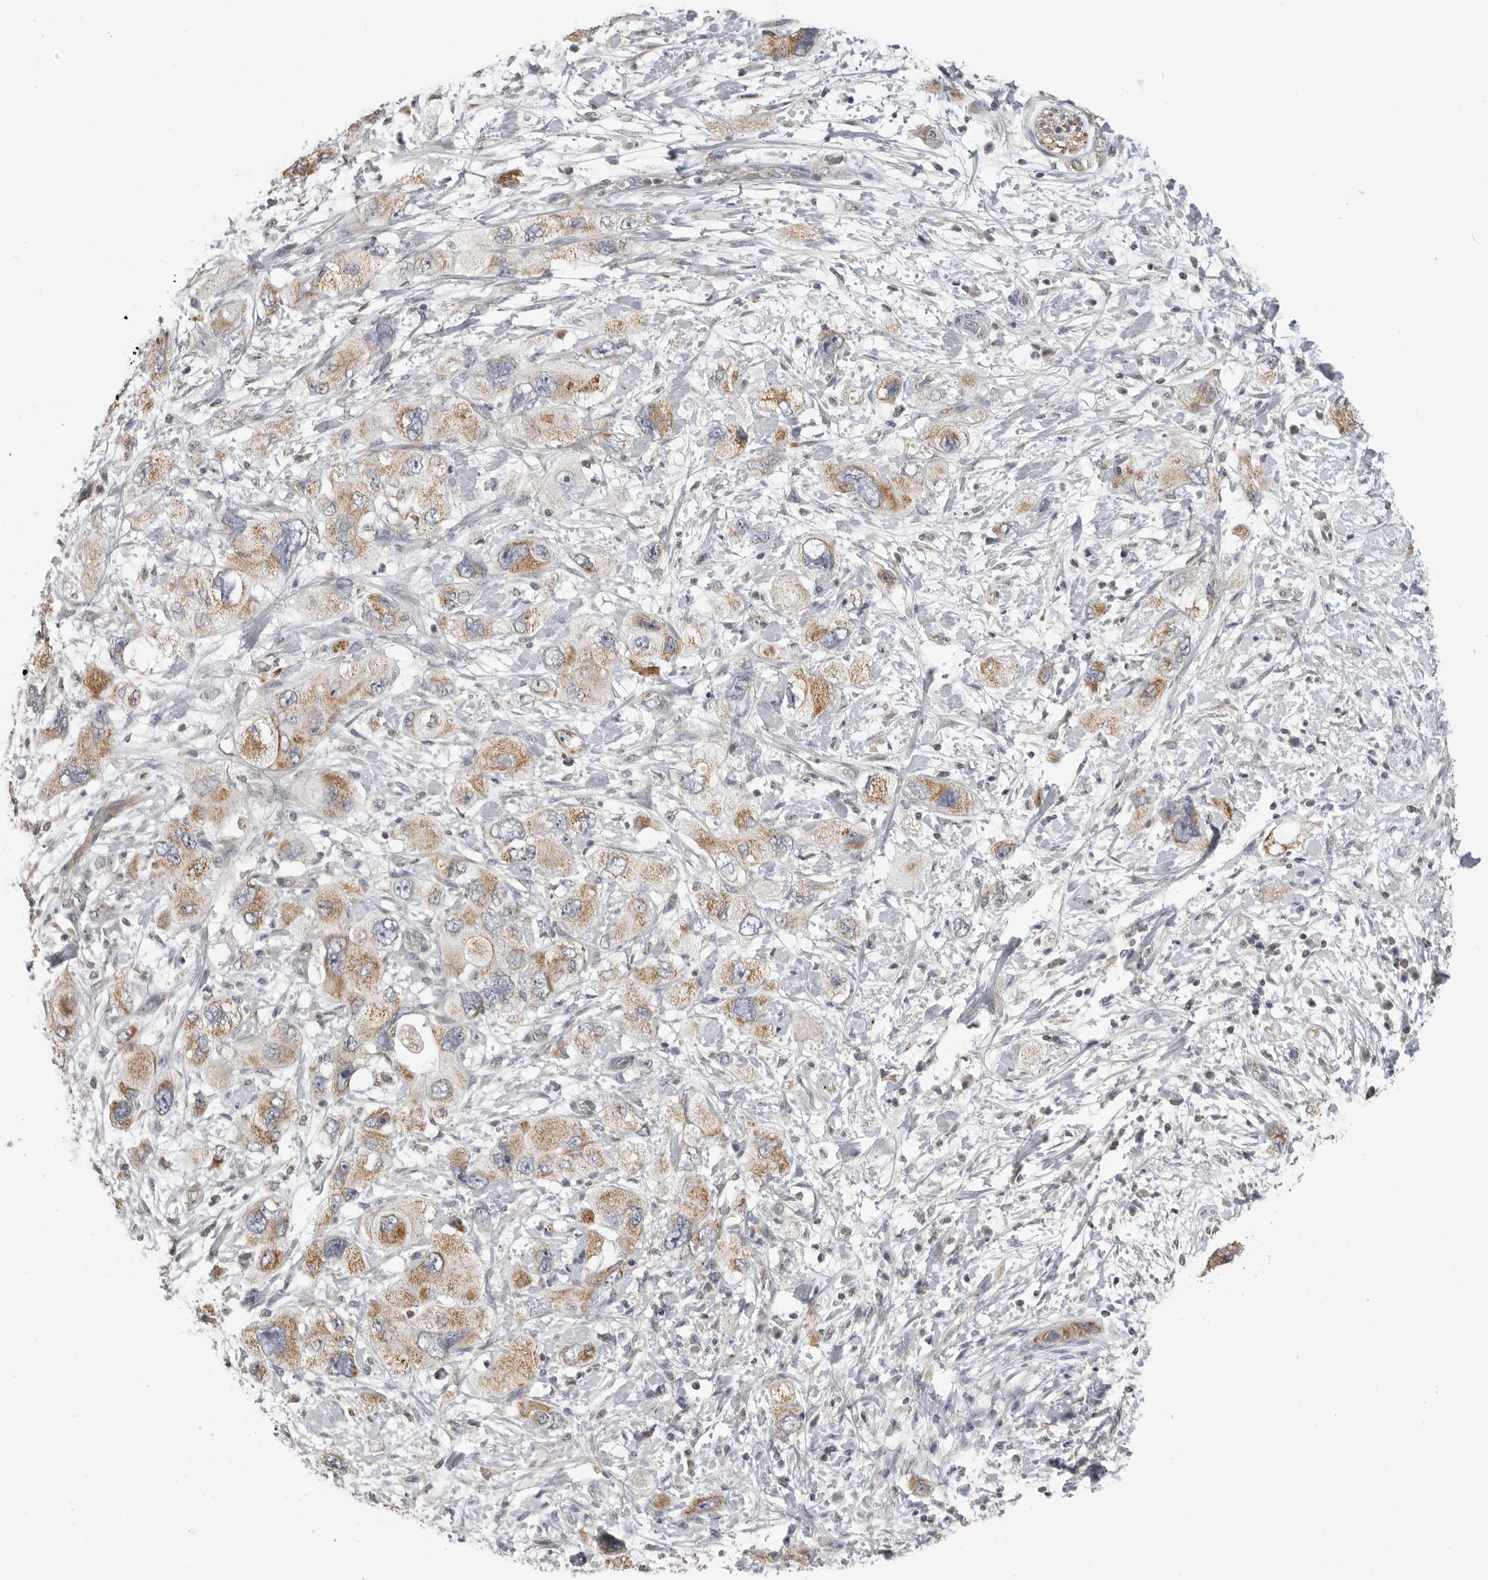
{"staining": {"intensity": "moderate", "quantity": ">75%", "location": "cytoplasmic/membranous"}, "tissue": "pancreatic cancer", "cell_type": "Tumor cells", "image_type": "cancer", "snomed": [{"axis": "morphology", "description": "Adenocarcinoma, NOS"}, {"axis": "topography", "description": "Pancreas"}], "caption": "Pancreatic cancer (adenocarcinoma) stained with DAB (3,3'-diaminobenzidine) immunohistochemistry shows medium levels of moderate cytoplasmic/membranous positivity in approximately >75% of tumor cells.", "gene": "RXFP3", "patient": {"sex": "female", "age": 73}}